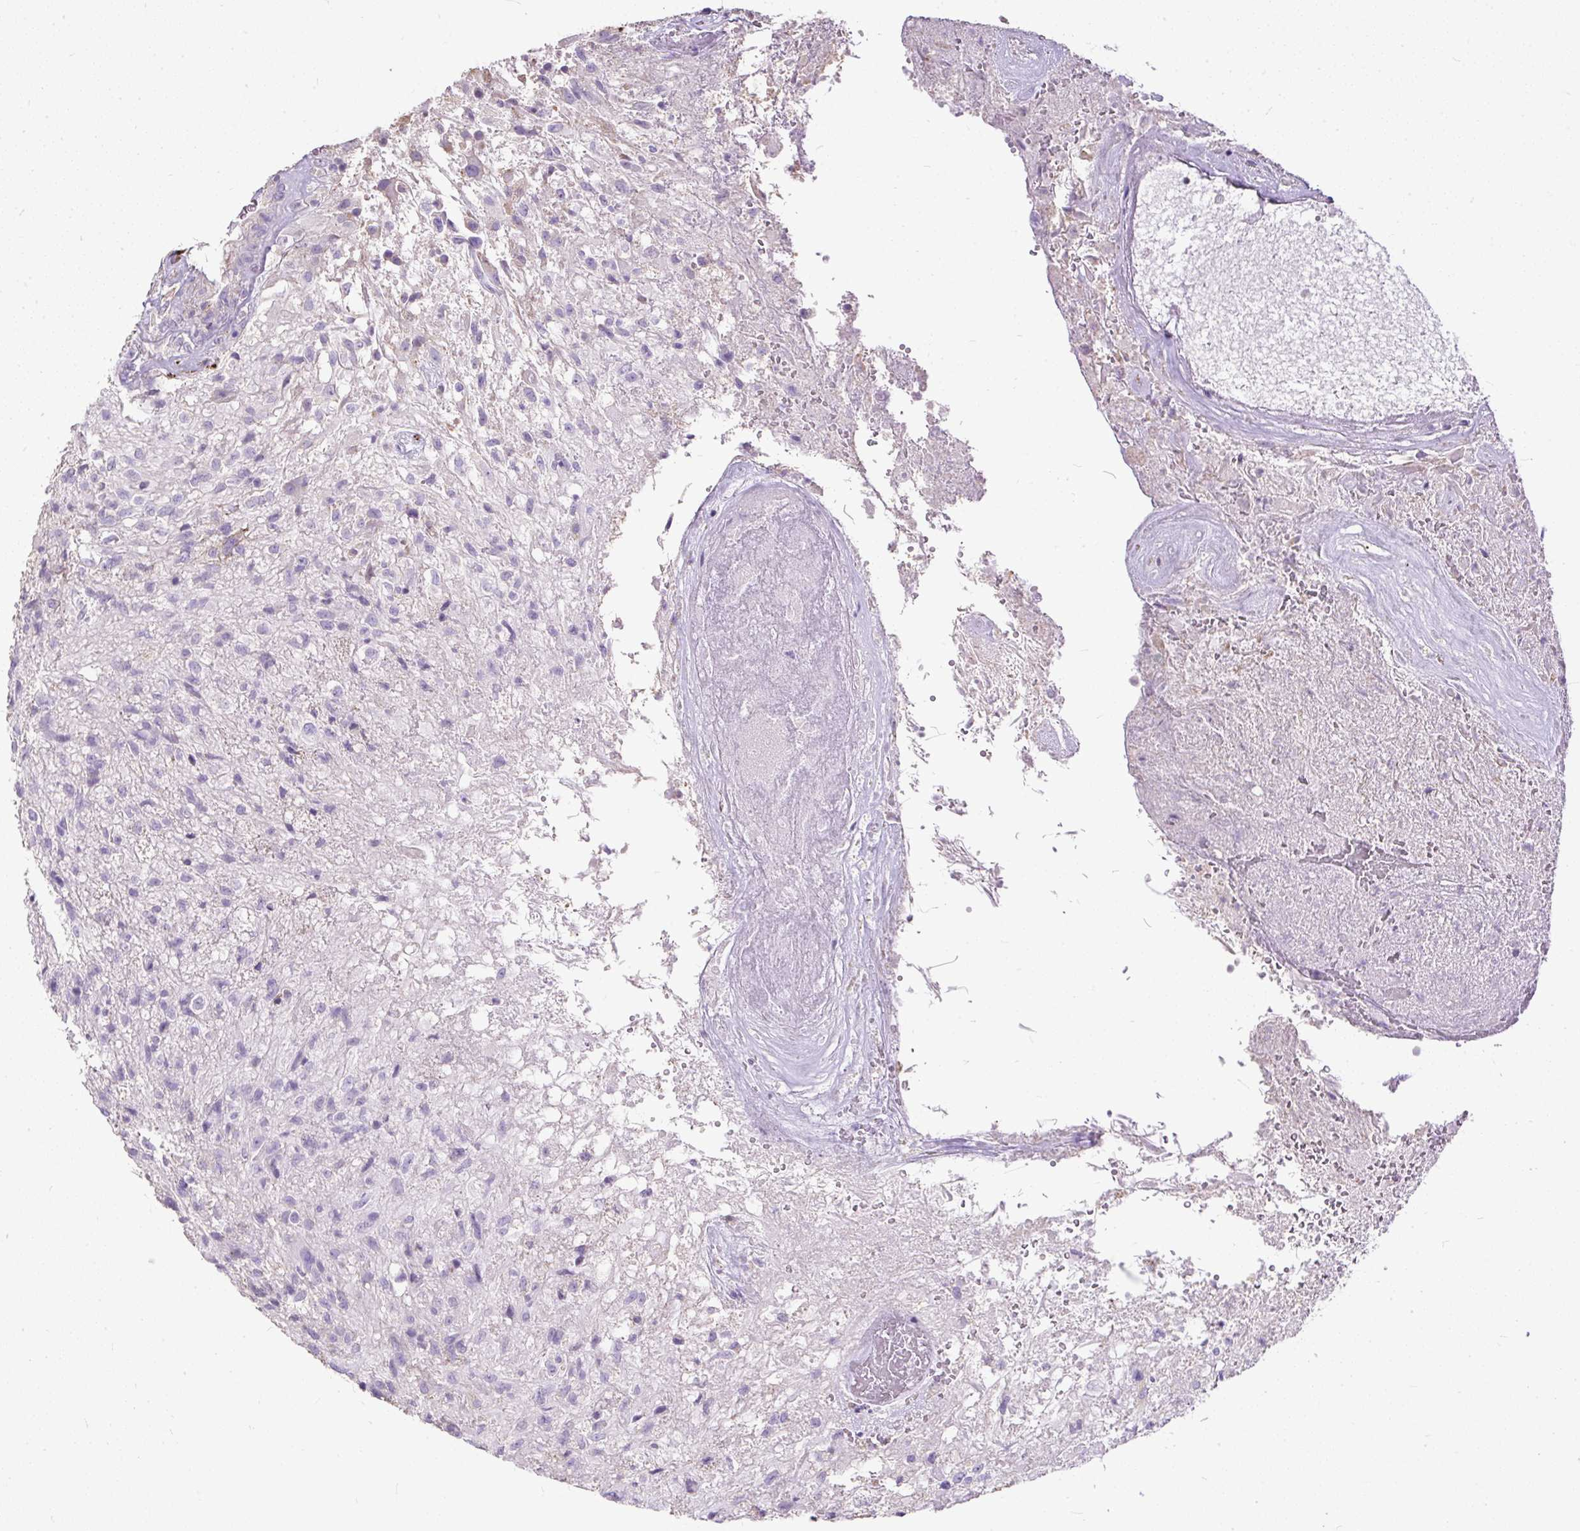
{"staining": {"intensity": "negative", "quantity": "none", "location": "none"}, "tissue": "glioma", "cell_type": "Tumor cells", "image_type": "cancer", "snomed": [{"axis": "morphology", "description": "Glioma, malignant, High grade"}, {"axis": "topography", "description": "Brain"}], "caption": "This is an immunohistochemistry (IHC) histopathology image of malignant glioma (high-grade). There is no staining in tumor cells.", "gene": "GBX1", "patient": {"sex": "male", "age": 56}}